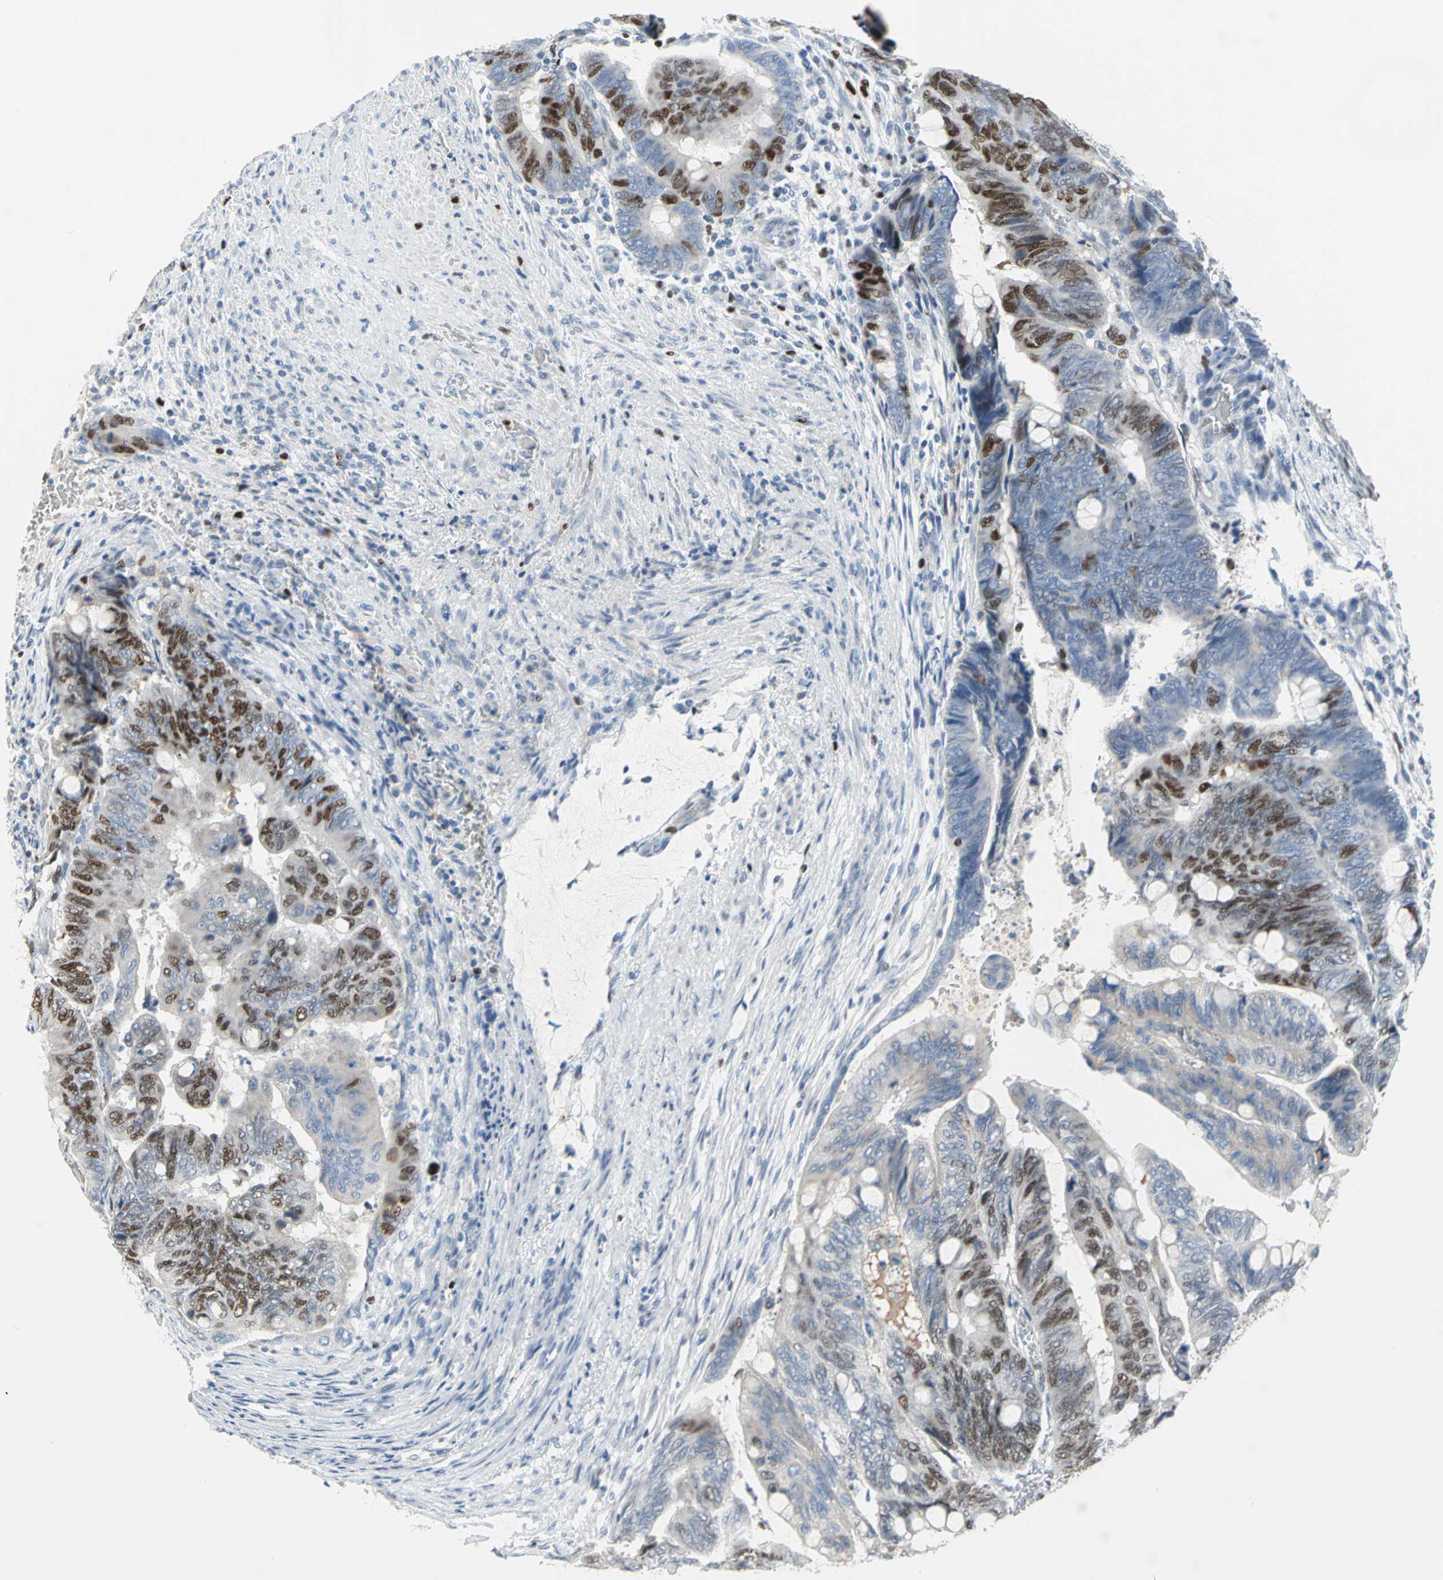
{"staining": {"intensity": "strong", "quantity": "25%-75%", "location": "nuclear"}, "tissue": "colorectal cancer", "cell_type": "Tumor cells", "image_type": "cancer", "snomed": [{"axis": "morphology", "description": "Normal tissue, NOS"}, {"axis": "morphology", "description": "Adenocarcinoma, NOS"}, {"axis": "topography", "description": "Rectum"}, {"axis": "topography", "description": "Peripheral nerve tissue"}], "caption": "Approximately 25%-75% of tumor cells in human colorectal adenocarcinoma show strong nuclear protein positivity as visualized by brown immunohistochemical staining.", "gene": "MCM4", "patient": {"sex": "male", "age": 92}}